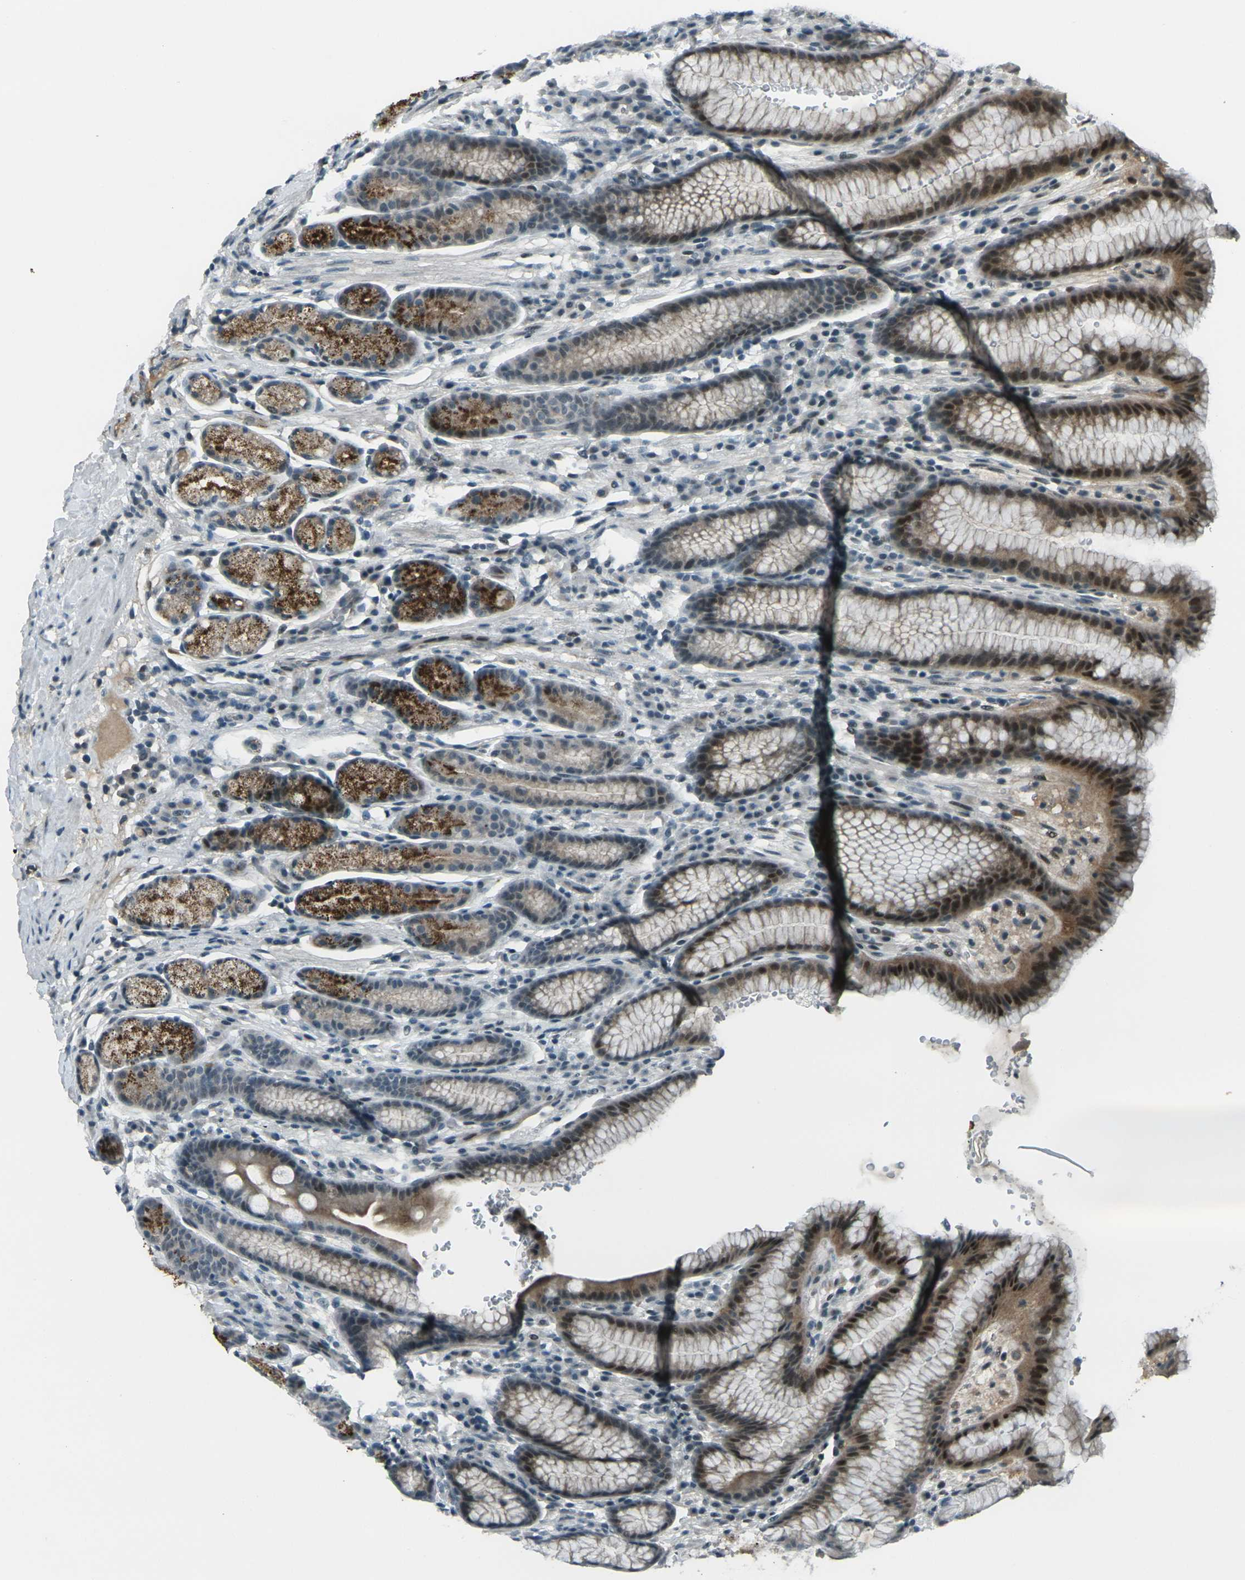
{"staining": {"intensity": "strong", "quantity": "25%-75%", "location": "cytoplasmic/membranous,nuclear"}, "tissue": "stomach", "cell_type": "Glandular cells", "image_type": "normal", "snomed": [{"axis": "morphology", "description": "Normal tissue, NOS"}, {"axis": "topography", "description": "Stomach, lower"}], "caption": "Protein analysis of unremarkable stomach shows strong cytoplasmic/membranous,nuclear positivity in about 25%-75% of glandular cells.", "gene": "GPR19", "patient": {"sex": "male", "age": 52}}